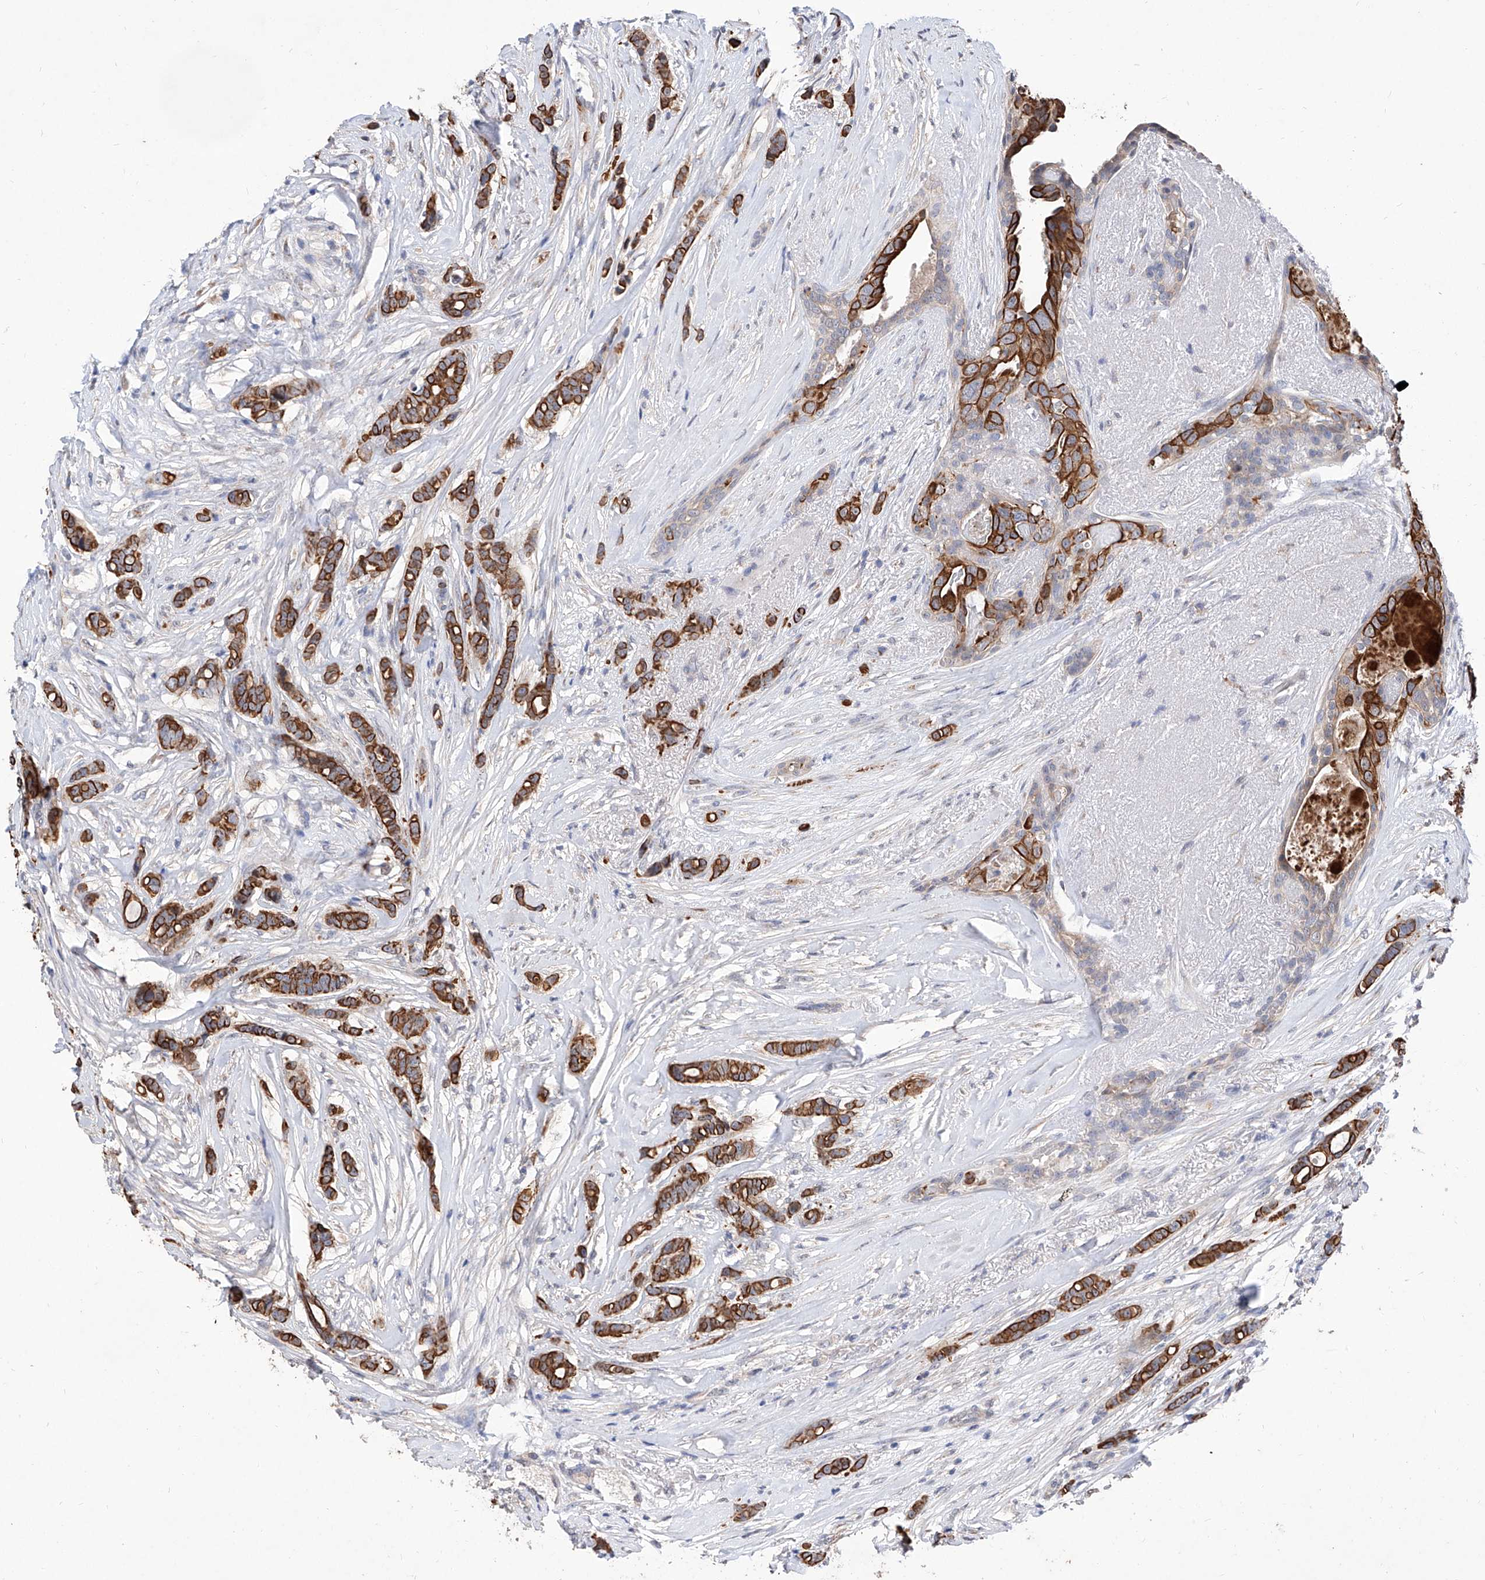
{"staining": {"intensity": "strong", "quantity": ">75%", "location": "cytoplasmic/membranous"}, "tissue": "breast cancer", "cell_type": "Tumor cells", "image_type": "cancer", "snomed": [{"axis": "morphology", "description": "Lobular carcinoma"}, {"axis": "topography", "description": "Breast"}], "caption": "Immunohistochemistry (DAB (3,3'-diaminobenzidine)) staining of human breast cancer (lobular carcinoma) displays strong cytoplasmic/membranous protein expression in approximately >75% of tumor cells.", "gene": "MFSD4B", "patient": {"sex": "female", "age": 51}}